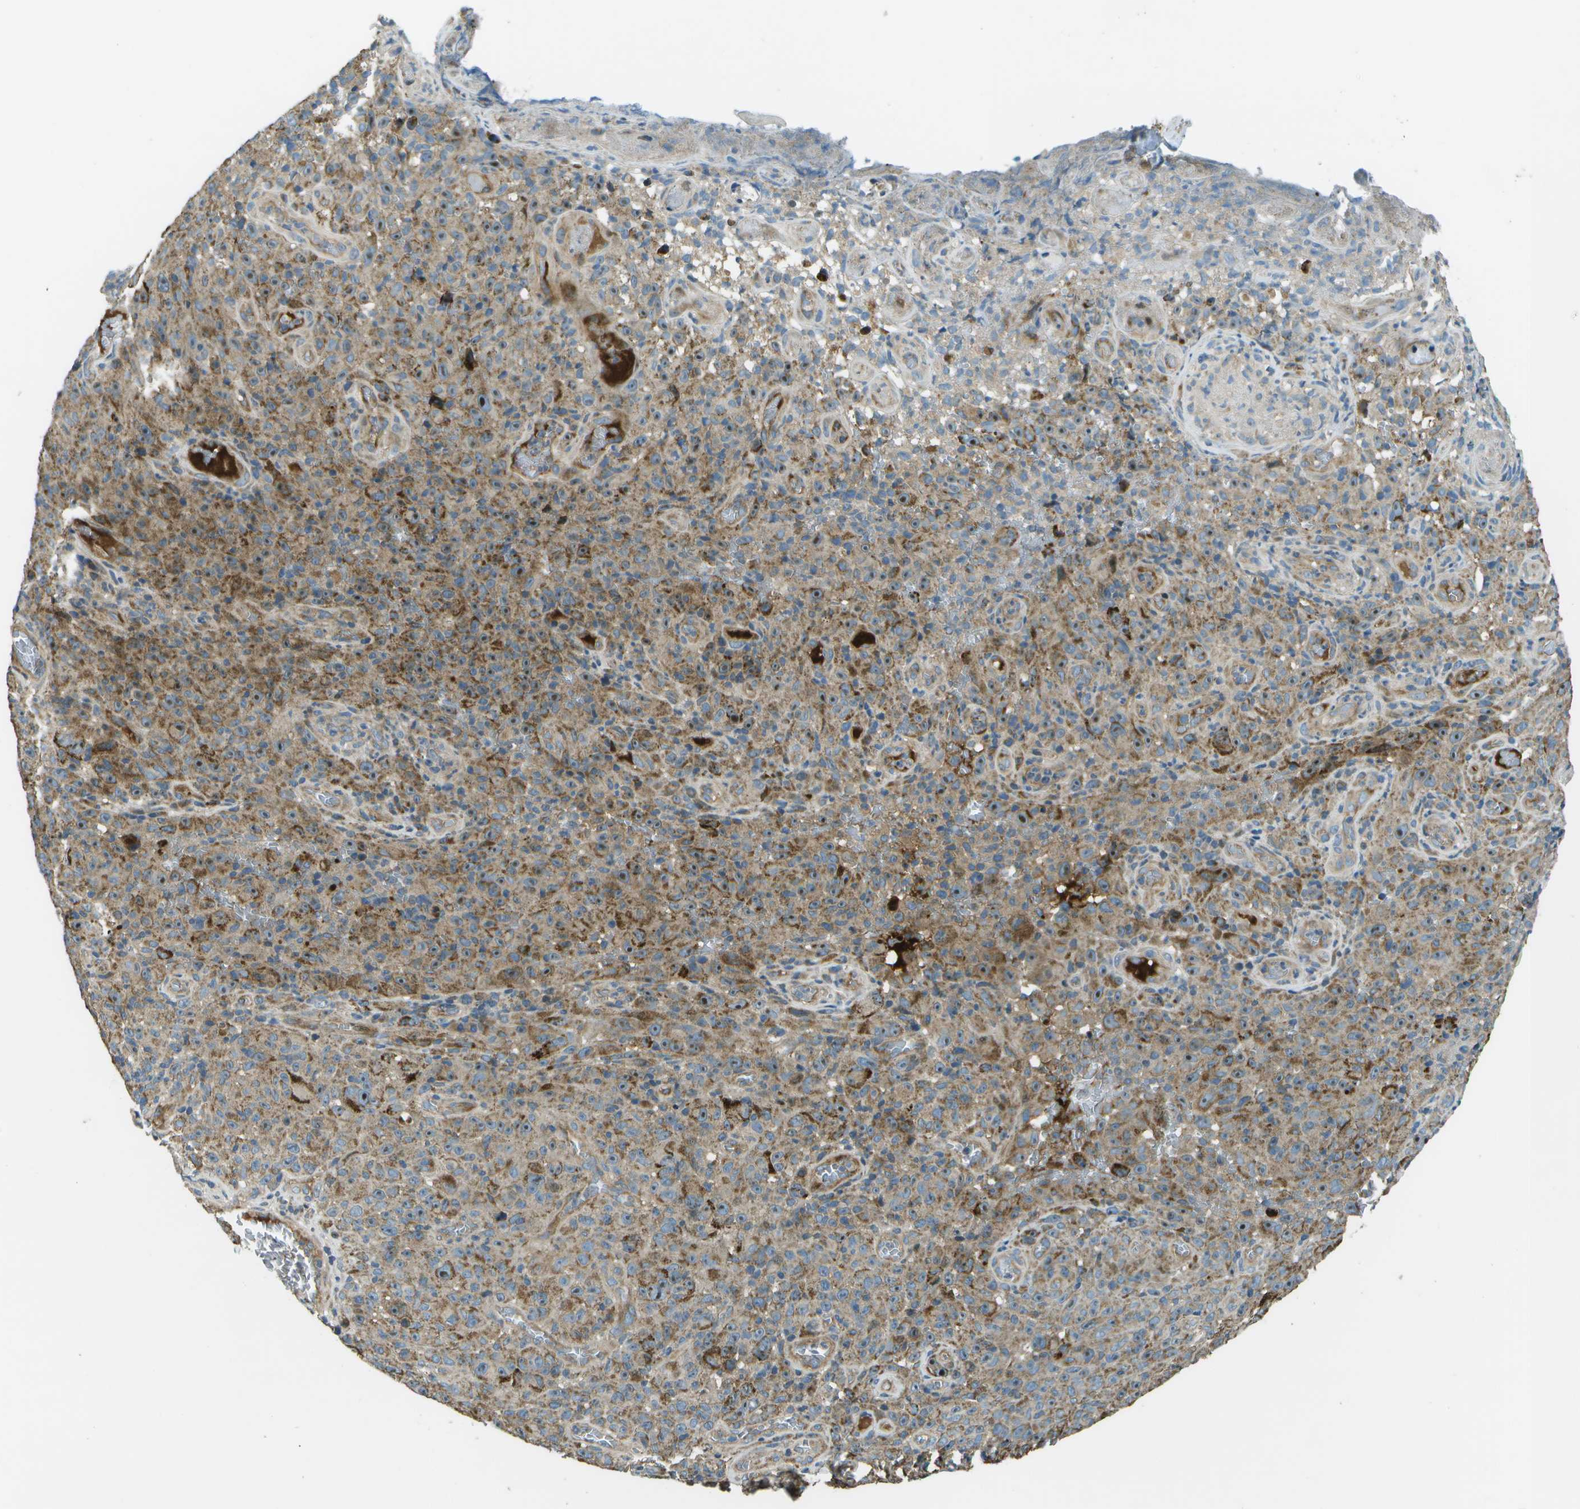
{"staining": {"intensity": "moderate", "quantity": ">75%", "location": "cytoplasmic/membranous,nuclear"}, "tissue": "melanoma", "cell_type": "Tumor cells", "image_type": "cancer", "snomed": [{"axis": "morphology", "description": "Malignant melanoma, NOS"}, {"axis": "topography", "description": "Skin"}], "caption": "A histopathology image showing moderate cytoplasmic/membranous and nuclear expression in approximately >75% of tumor cells in melanoma, as visualized by brown immunohistochemical staining.", "gene": "PXYLP1", "patient": {"sex": "female", "age": 82}}